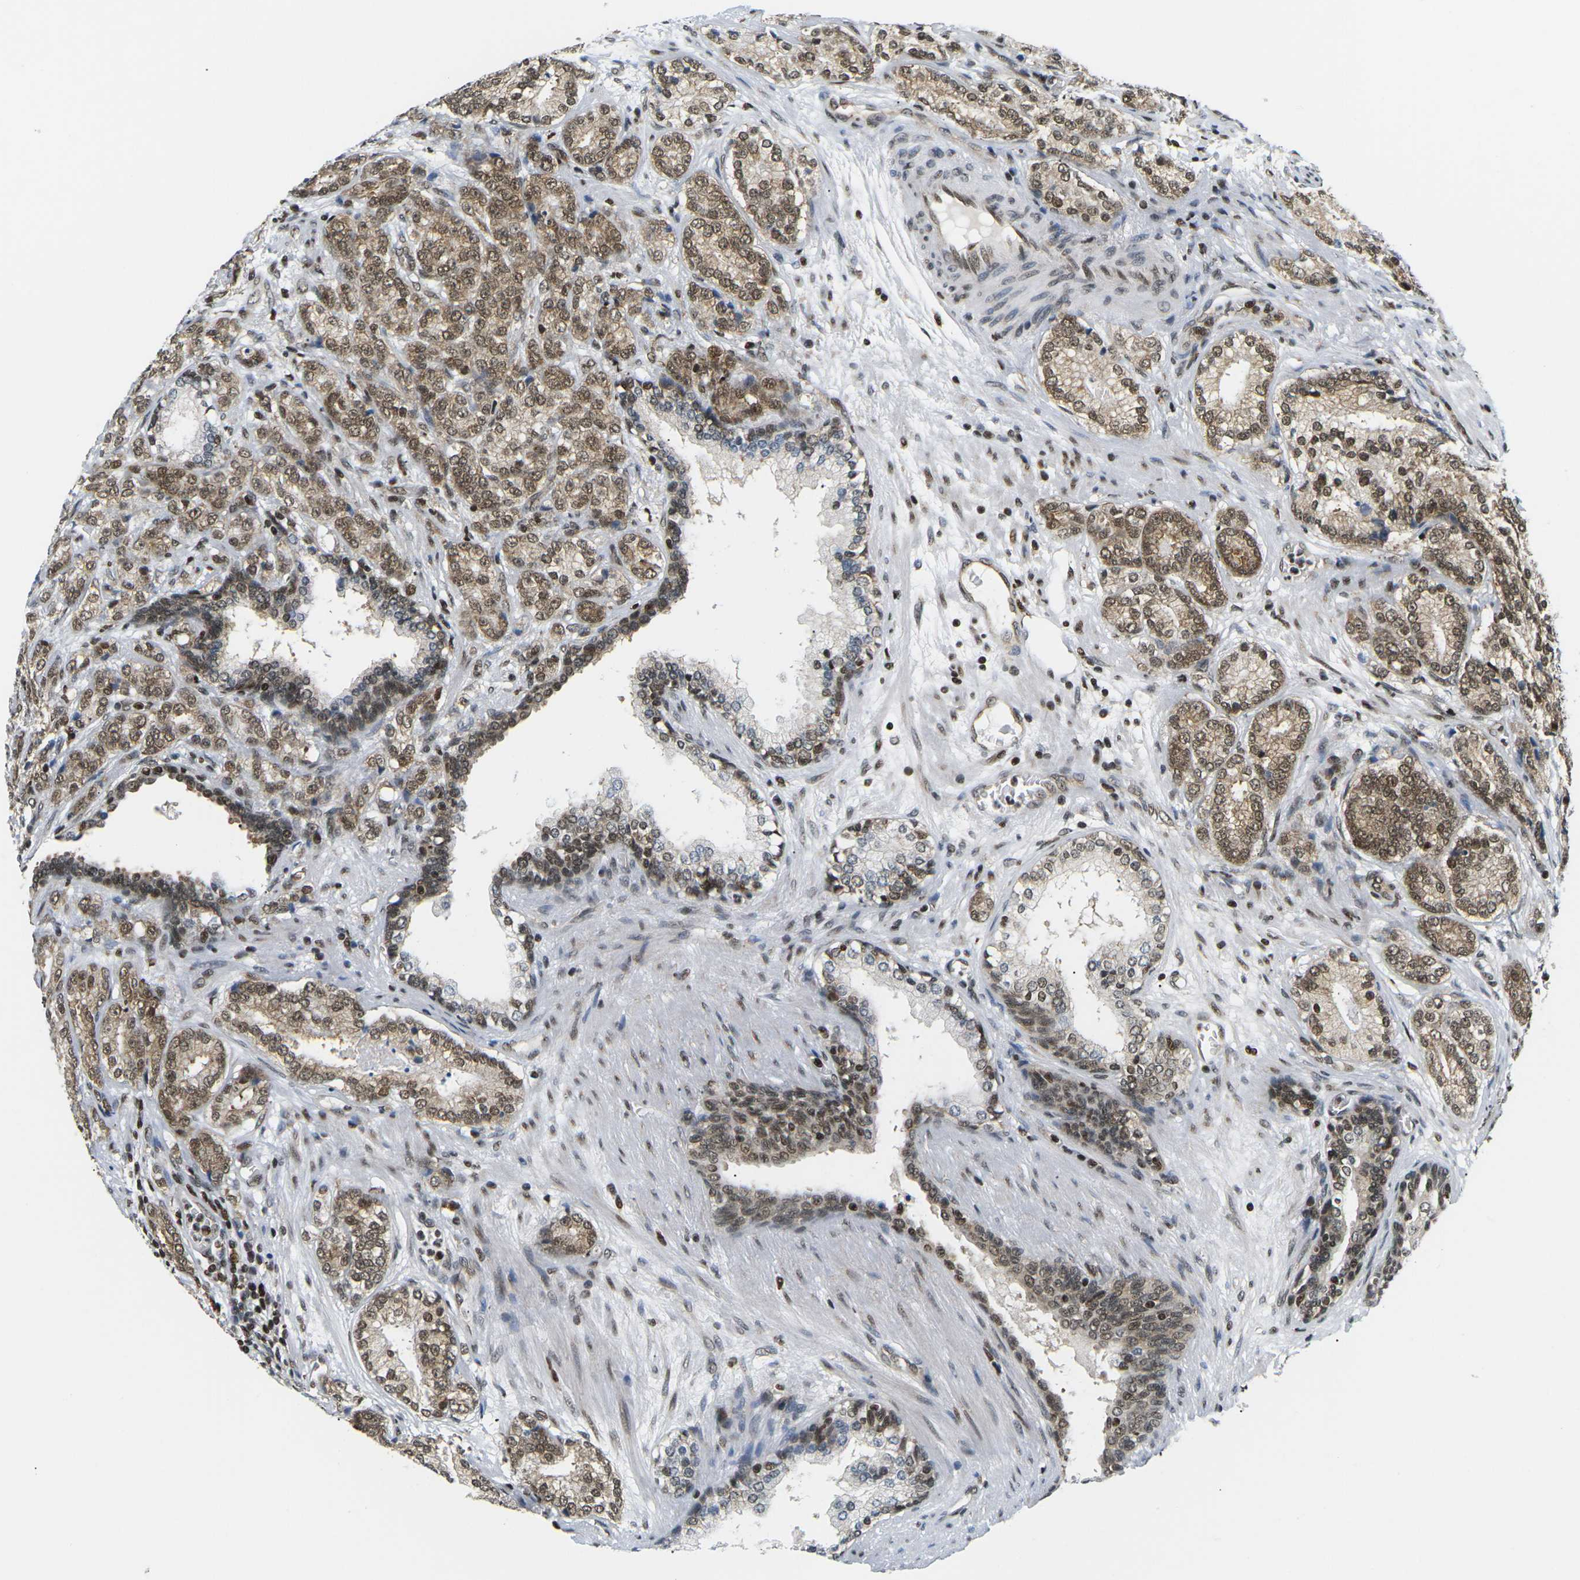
{"staining": {"intensity": "moderate", "quantity": ">75%", "location": "cytoplasmic/membranous,nuclear"}, "tissue": "prostate cancer", "cell_type": "Tumor cells", "image_type": "cancer", "snomed": [{"axis": "morphology", "description": "Adenocarcinoma, High grade"}, {"axis": "topography", "description": "Prostate"}], "caption": "This image exhibits prostate cancer stained with immunohistochemistry to label a protein in brown. The cytoplasmic/membranous and nuclear of tumor cells show moderate positivity for the protein. Nuclei are counter-stained blue.", "gene": "CELF1", "patient": {"sex": "male", "age": 61}}